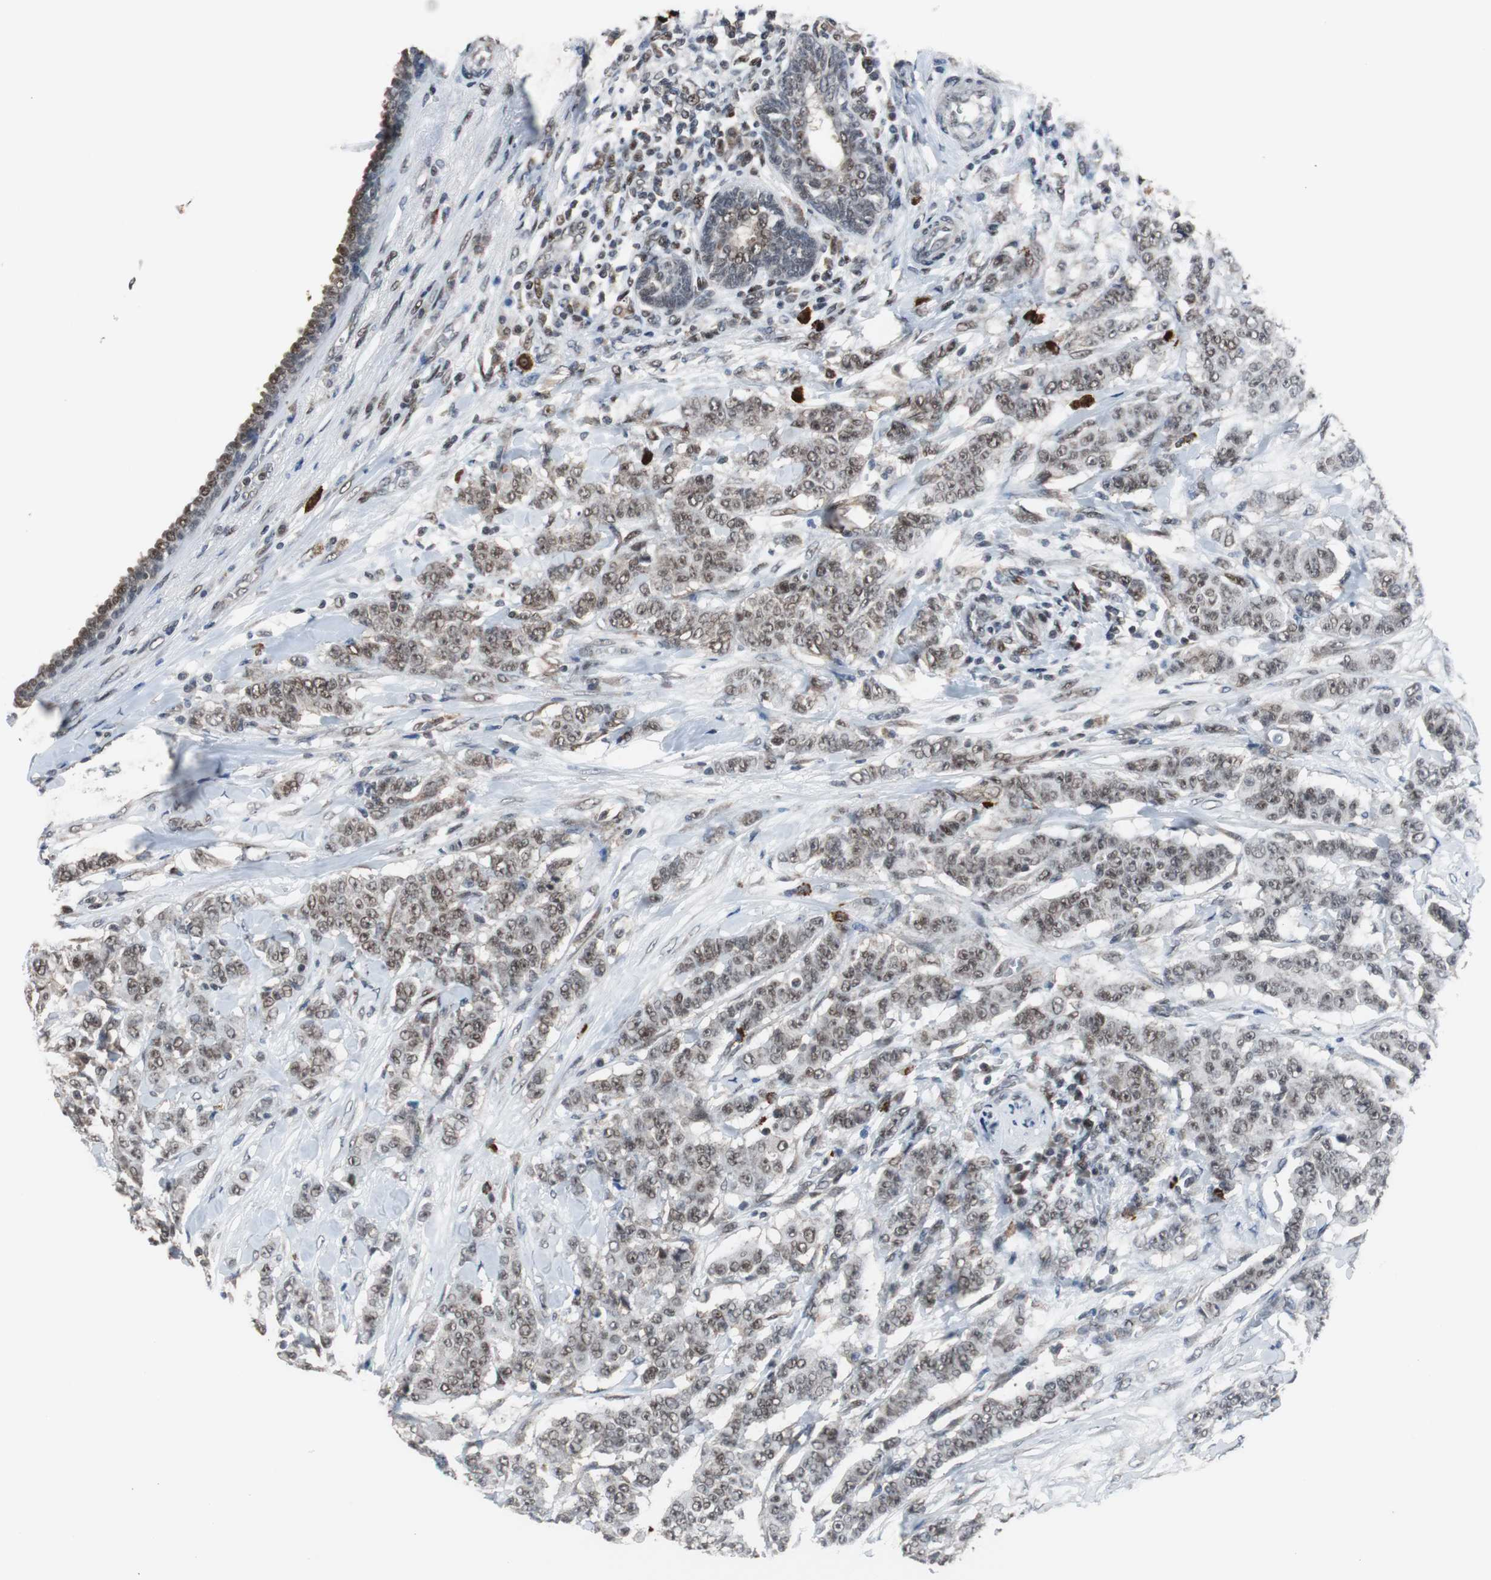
{"staining": {"intensity": "weak", "quantity": ">75%", "location": "nuclear"}, "tissue": "breast cancer", "cell_type": "Tumor cells", "image_type": "cancer", "snomed": [{"axis": "morphology", "description": "Duct carcinoma"}, {"axis": "topography", "description": "Breast"}], "caption": "Infiltrating ductal carcinoma (breast) was stained to show a protein in brown. There is low levels of weak nuclear staining in about >75% of tumor cells. The staining was performed using DAB to visualize the protein expression in brown, while the nuclei were stained in blue with hematoxylin (Magnification: 20x).", "gene": "ZHX2", "patient": {"sex": "female", "age": 40}}